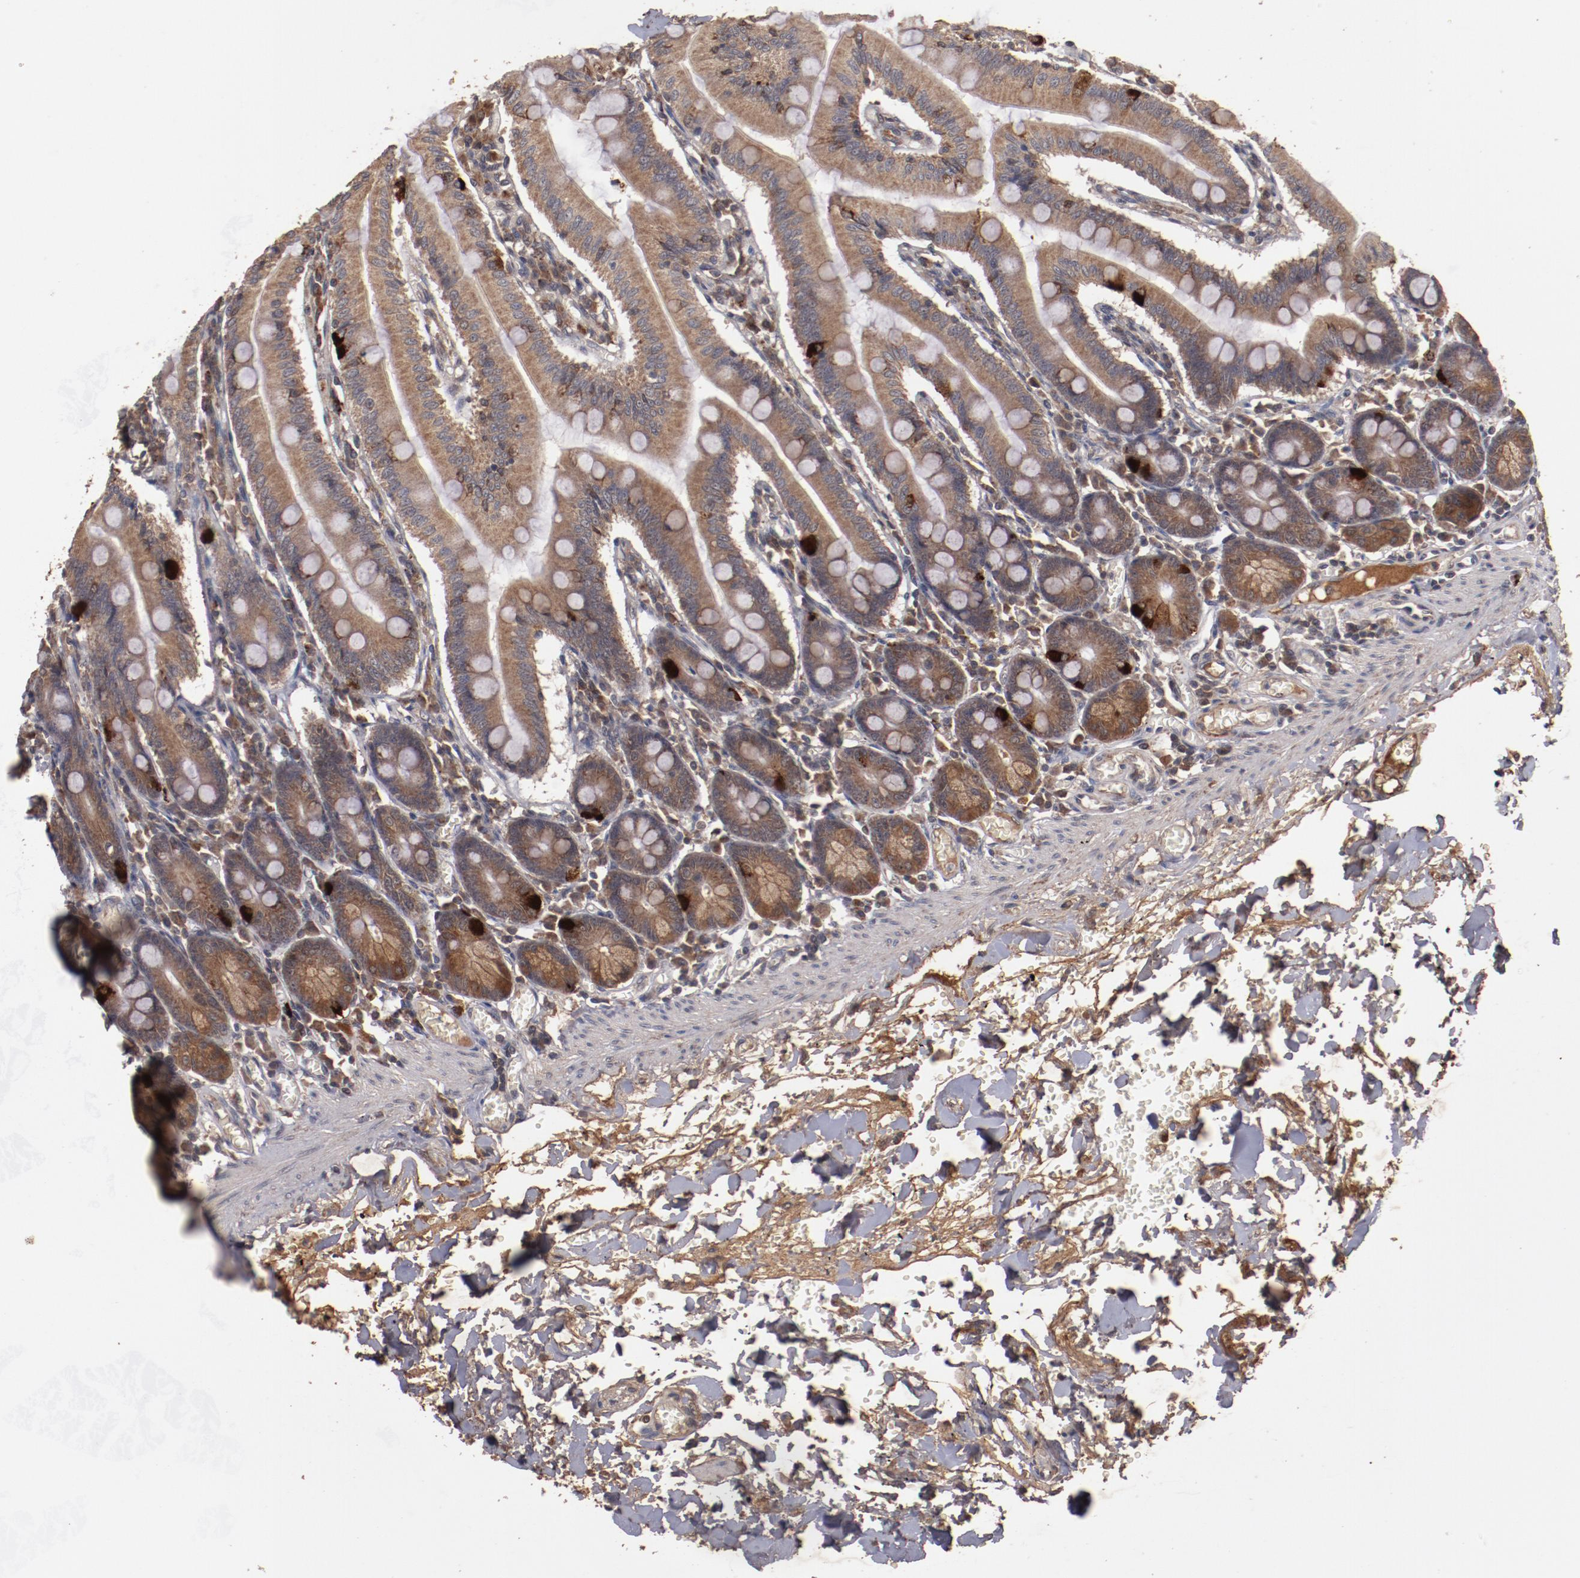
{"staining": {"intensity": "moderate", "quantity": ">75%", "location": "cytoplasmic/membranous"}, "tissue": "small intestine", "cell_type": "Glandular cells", "image_type": "normal", "snomed": [{"axis": "morphology", "description": "Normal tissue, NOS"}, {"axis": "topography", "description": "Small intestine"}], "caption": "A micrograph of human small intestine stained for a protein shows moderate cytoplasmic/membranous brown staining in glandular cells. (Stains: DAB (3,3'-diaminobenzidine) in brown, nuclei in blue, Microscopy: brightfield microscopy at high magnification).", "gene": "TENM1", "patient": {"sex": "male", "age": 71}}